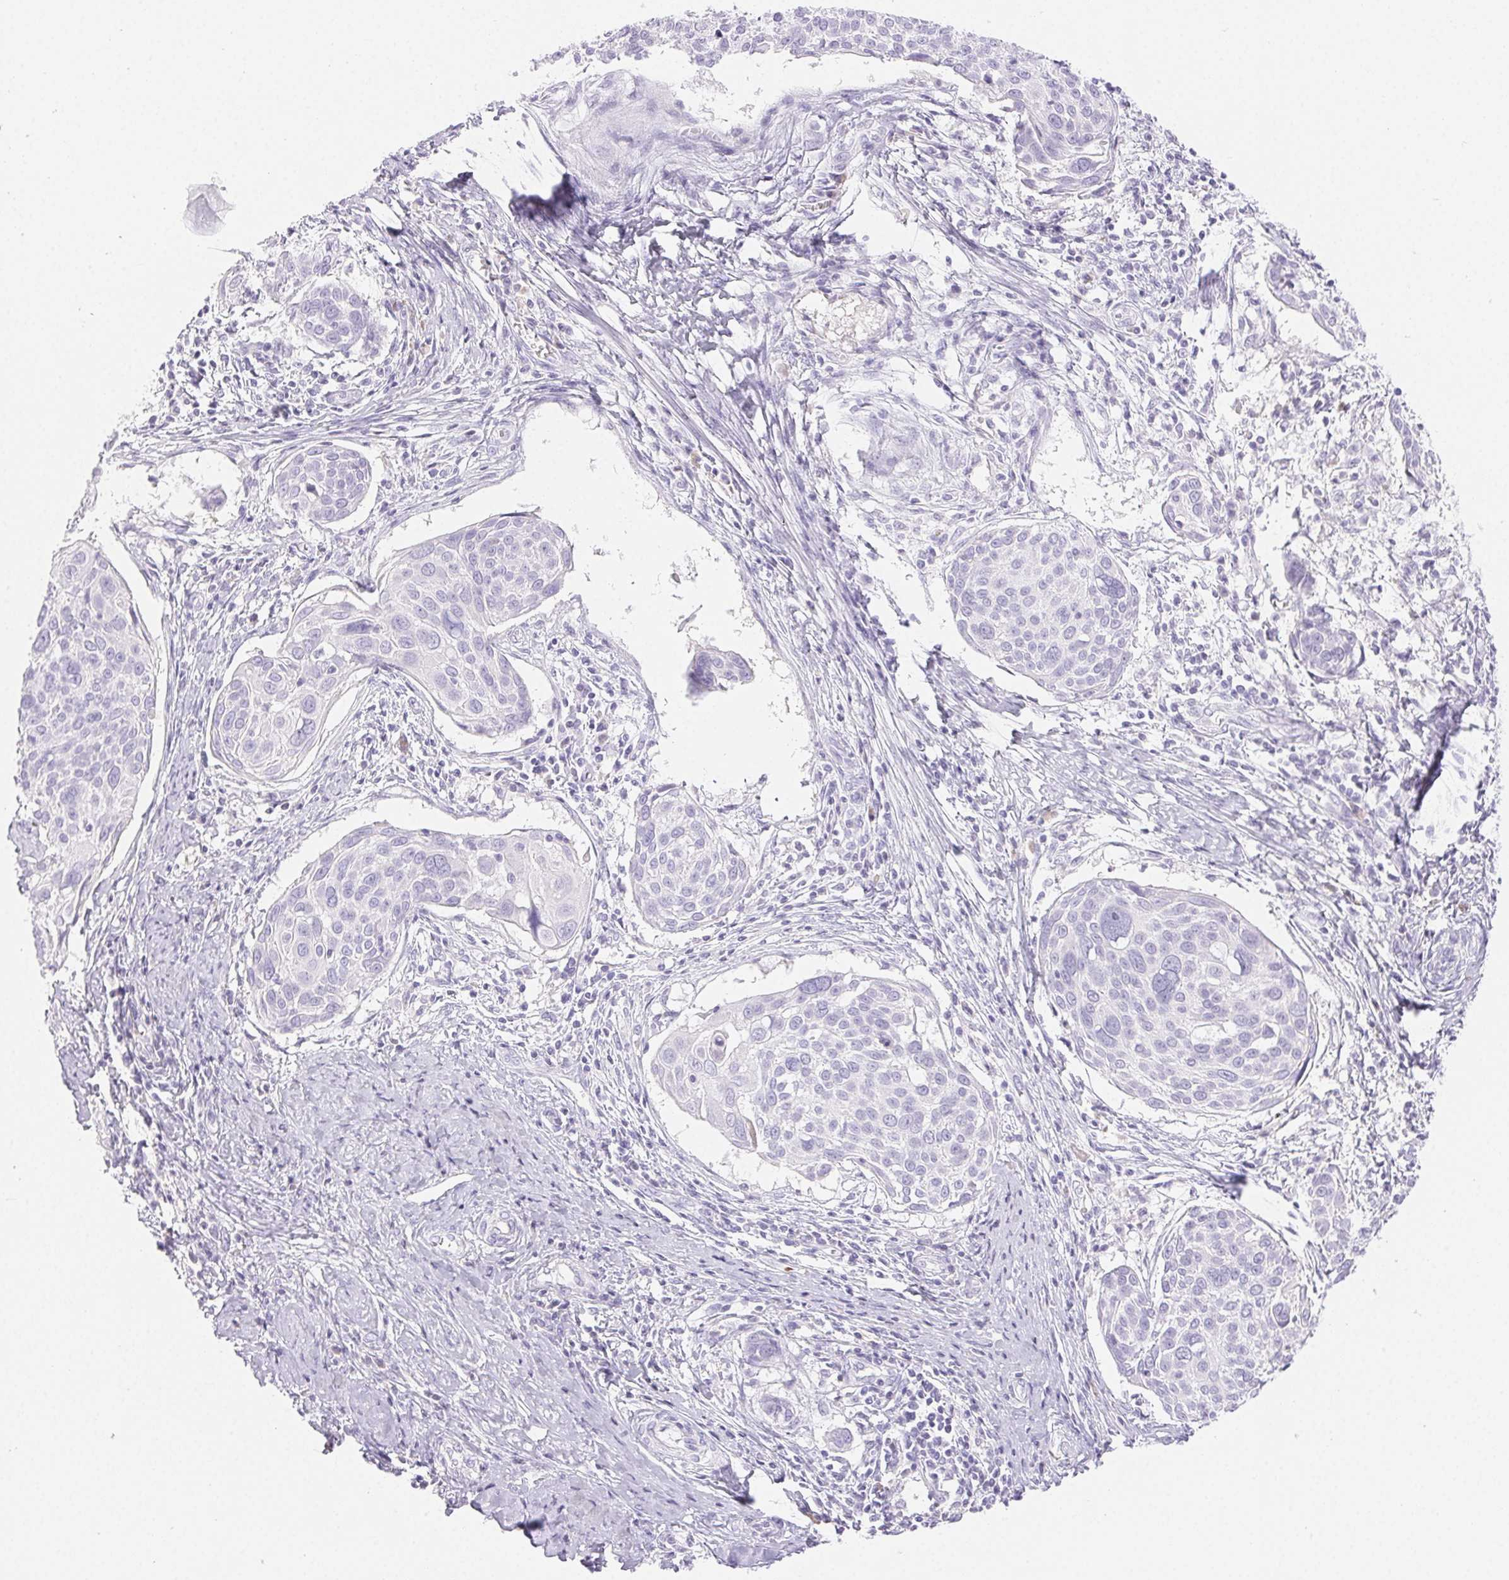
{"staining": {"intensity": "negative", "quantity": "none", "location": "none"}, "tissue": "cervical cancer", "cell_type": "Tumor cells", "image_type": "cancer", "snomed": [{"axis": "morphology", "description": "Squamous cell carcinoma, NOS"}, {"axis": "topography", "description": "Cervix"}], "caption": "Immunohistochemistry (IHC) image of cervical squamous cell carcinoma stained for a protein (brown), which exhibits no expression in tumor cells. Brightfield microscopy of immunohistochemistry stained with DAB (3,3'-diaminobenzidine) (brown) and hematoxylin (blue), captured at high magnification.", "gene": "PADI4", "patient": {"sex": "female", "age": 39}}